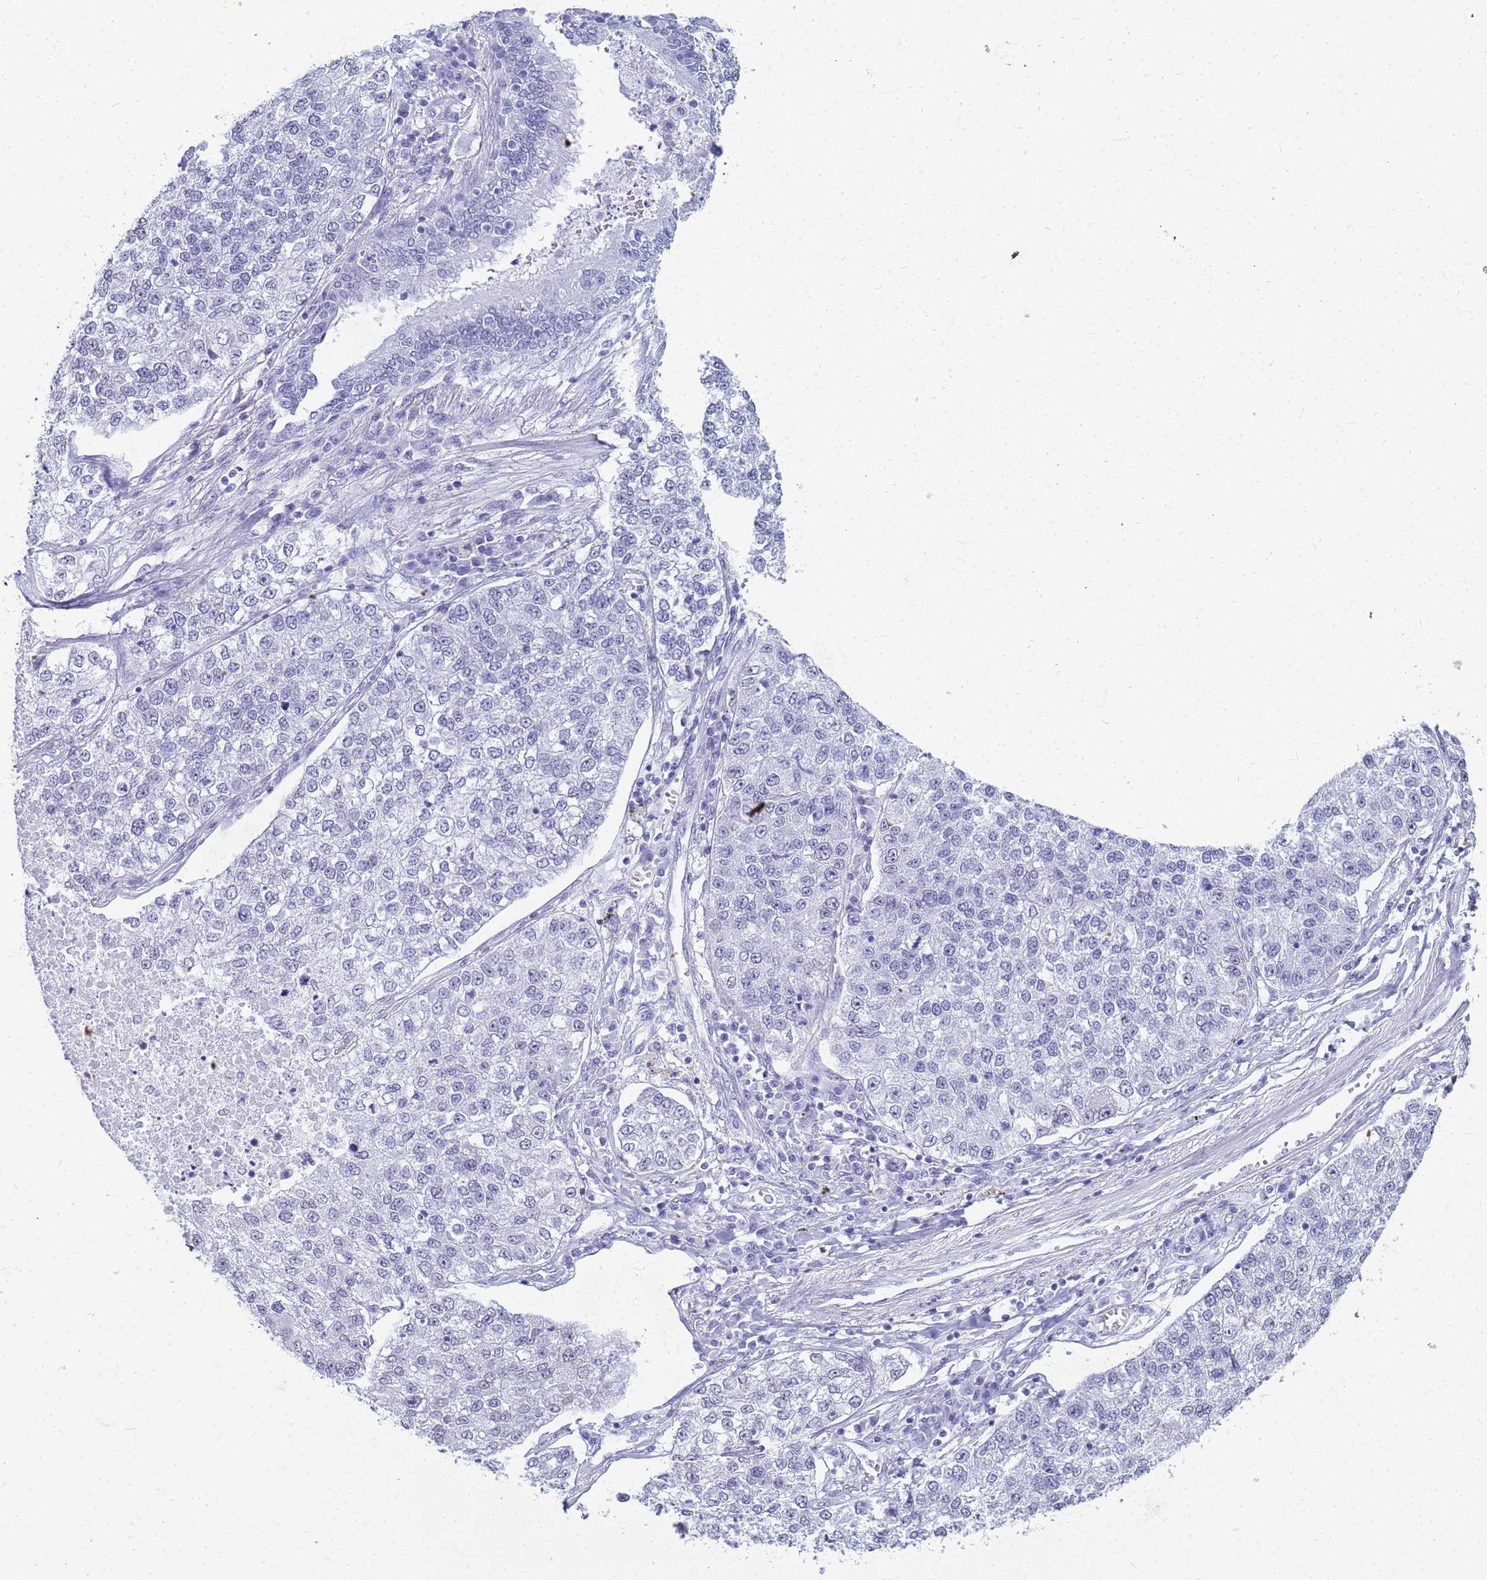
{"staining": {"intensity": "negative", "quantity": "none", "location": "none"}, "tissue": "lung cancer", "cell_type": "Tumor cells", "image_type": "cancer", "snomed": [{"axis": "morphology", "description": "Adenocarcinoma, NOS"}, {"axis": "topography", "description": "Lung"}], "caption": "Adenocarcinoma (lung) was stained to show a protein in brown. There is no significant expression in tumor cells.", "gene": "SLC7A9", "patient": {"sex": "male", "age": 49}}